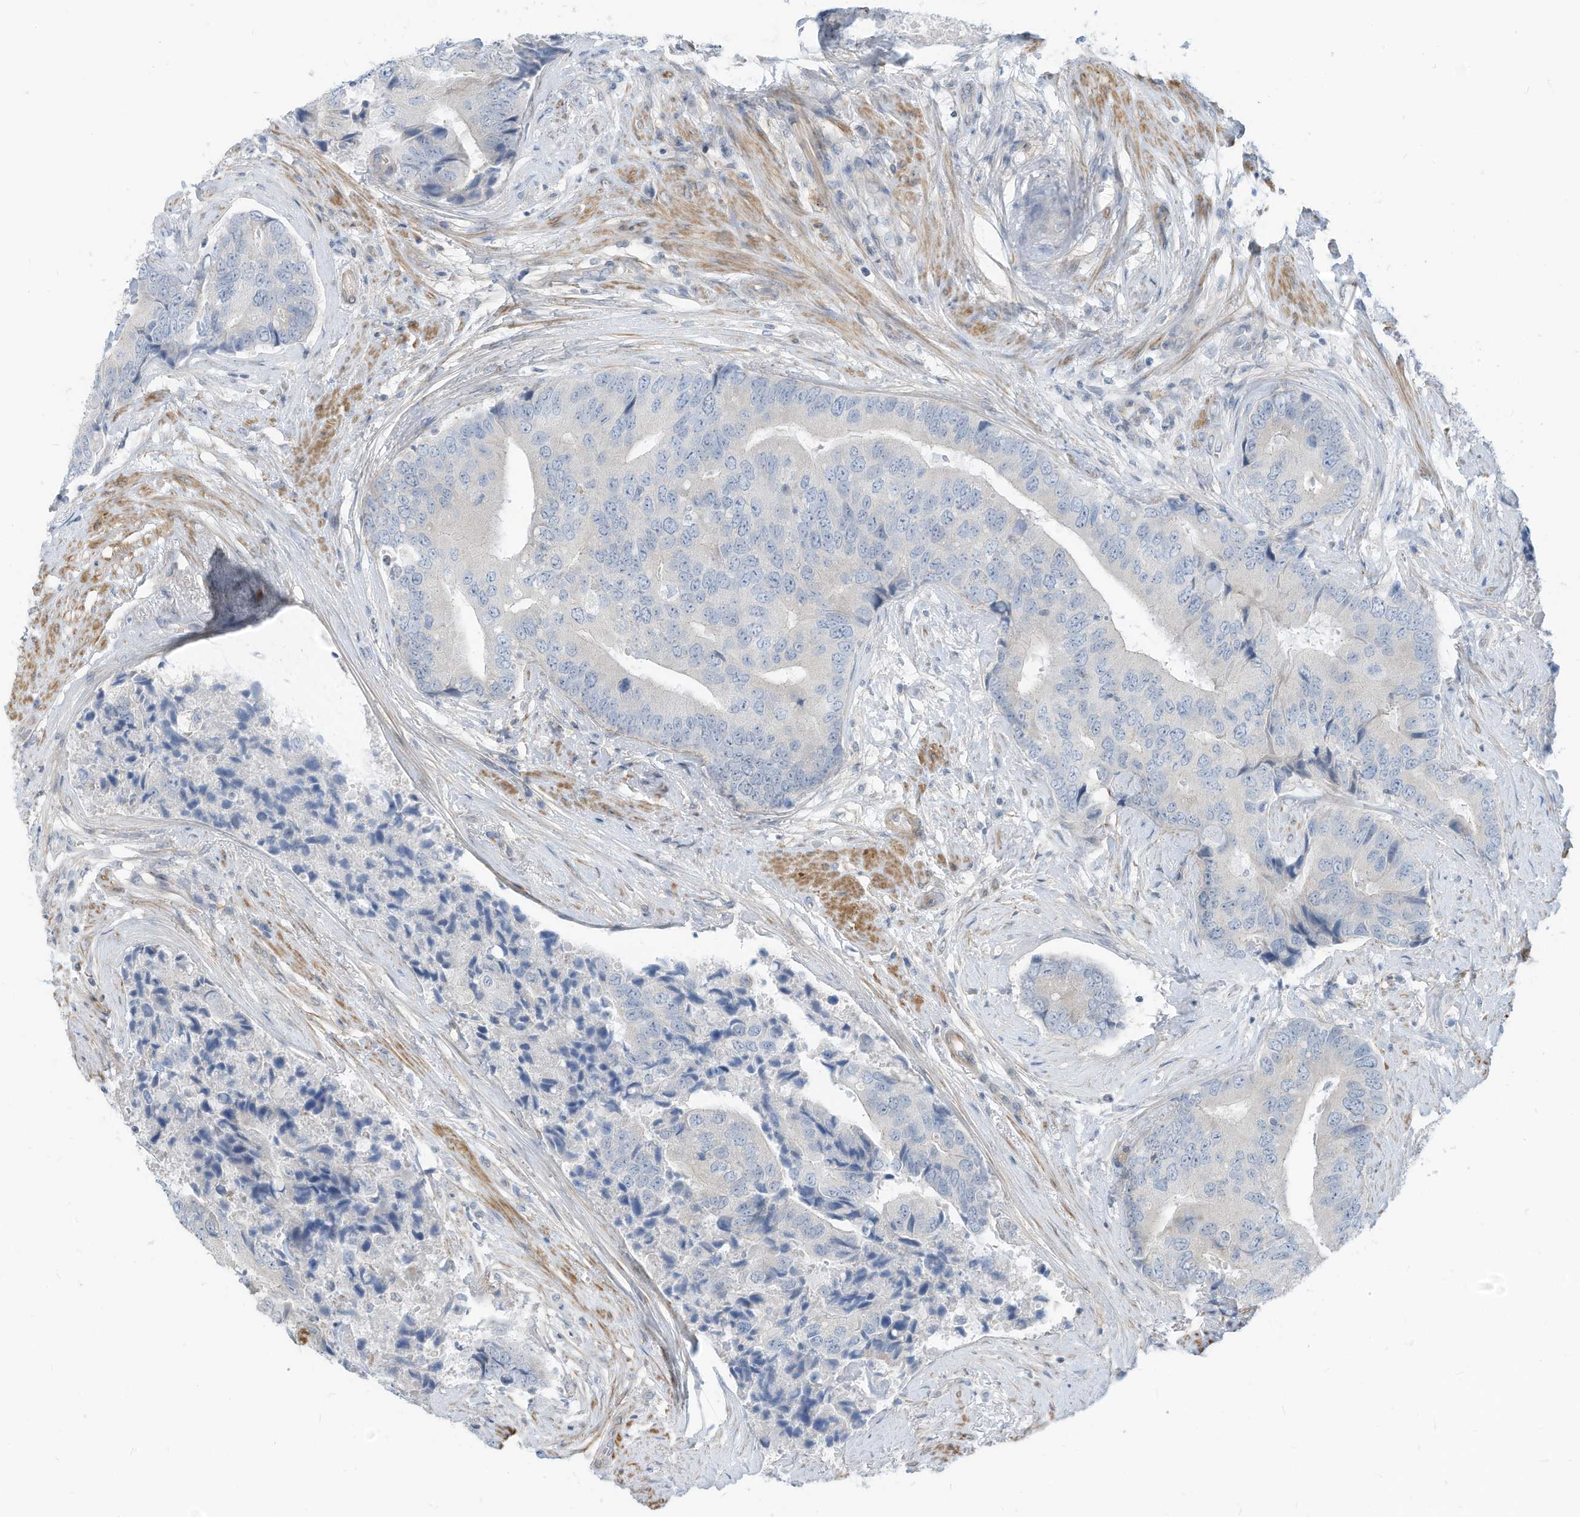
{"staining": {"intensity": "negative", "quantity": "none", "location": "none"}, "tissue": "prostate cancer", "cell_type": "Tumor cells", "image_type": "cancer", "snomed": [{"axis": "morphology", "description": "Adenocarcinoma, High grade"}, {"axis": "topography", "description": "Prostate"}], "caption": "Immunohistochemical staining of prostate cancer (high-grade adenocarcinoma) shows no significant expression in tumor cells.", "gene": "GPATCH3", "patient": {"sex": "male", "age": 70}}